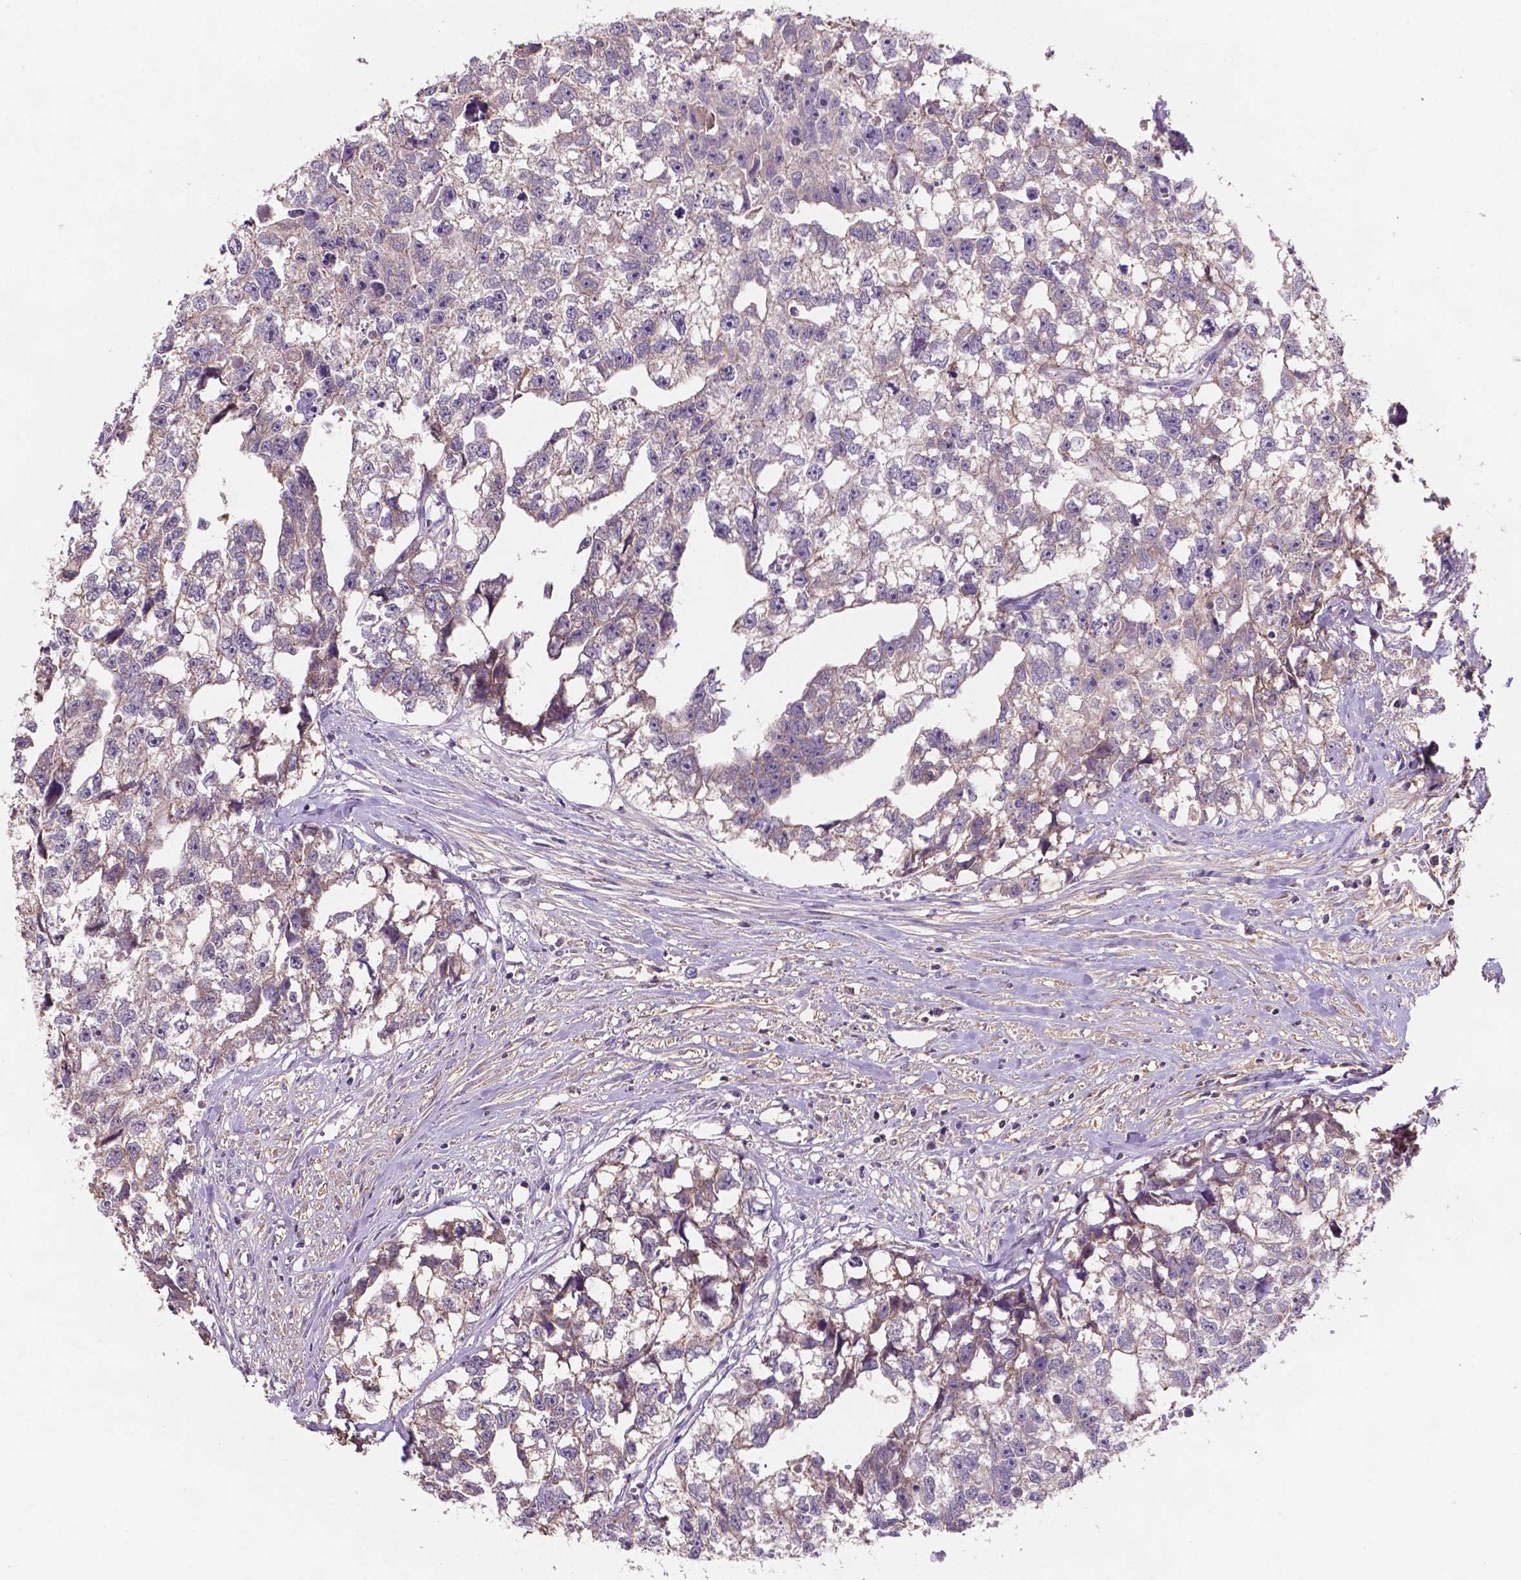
{"staining": {"intensity": "weak", "quantity": "<25%", "location": "cytoplasmic/membranous"}, "tissue": "testis cancer", "cell_type": "Tumor cells", "image_type": "cancer", "snomed": [{"axis": "morphology", "description": "Carcinoma, Embryonal, NOS"}, {"axis": "morphology", "description": "Teratoma, malignant, NOS"}, {"axis": "topography", "description": "Testis"}], "caption": "Immunohistochemistry of human testis embryonal carcinoma exhibits no staining in tumor cells.", "gene": "MKRN2OS", "patient": {"sex": "male", "age": 44}}